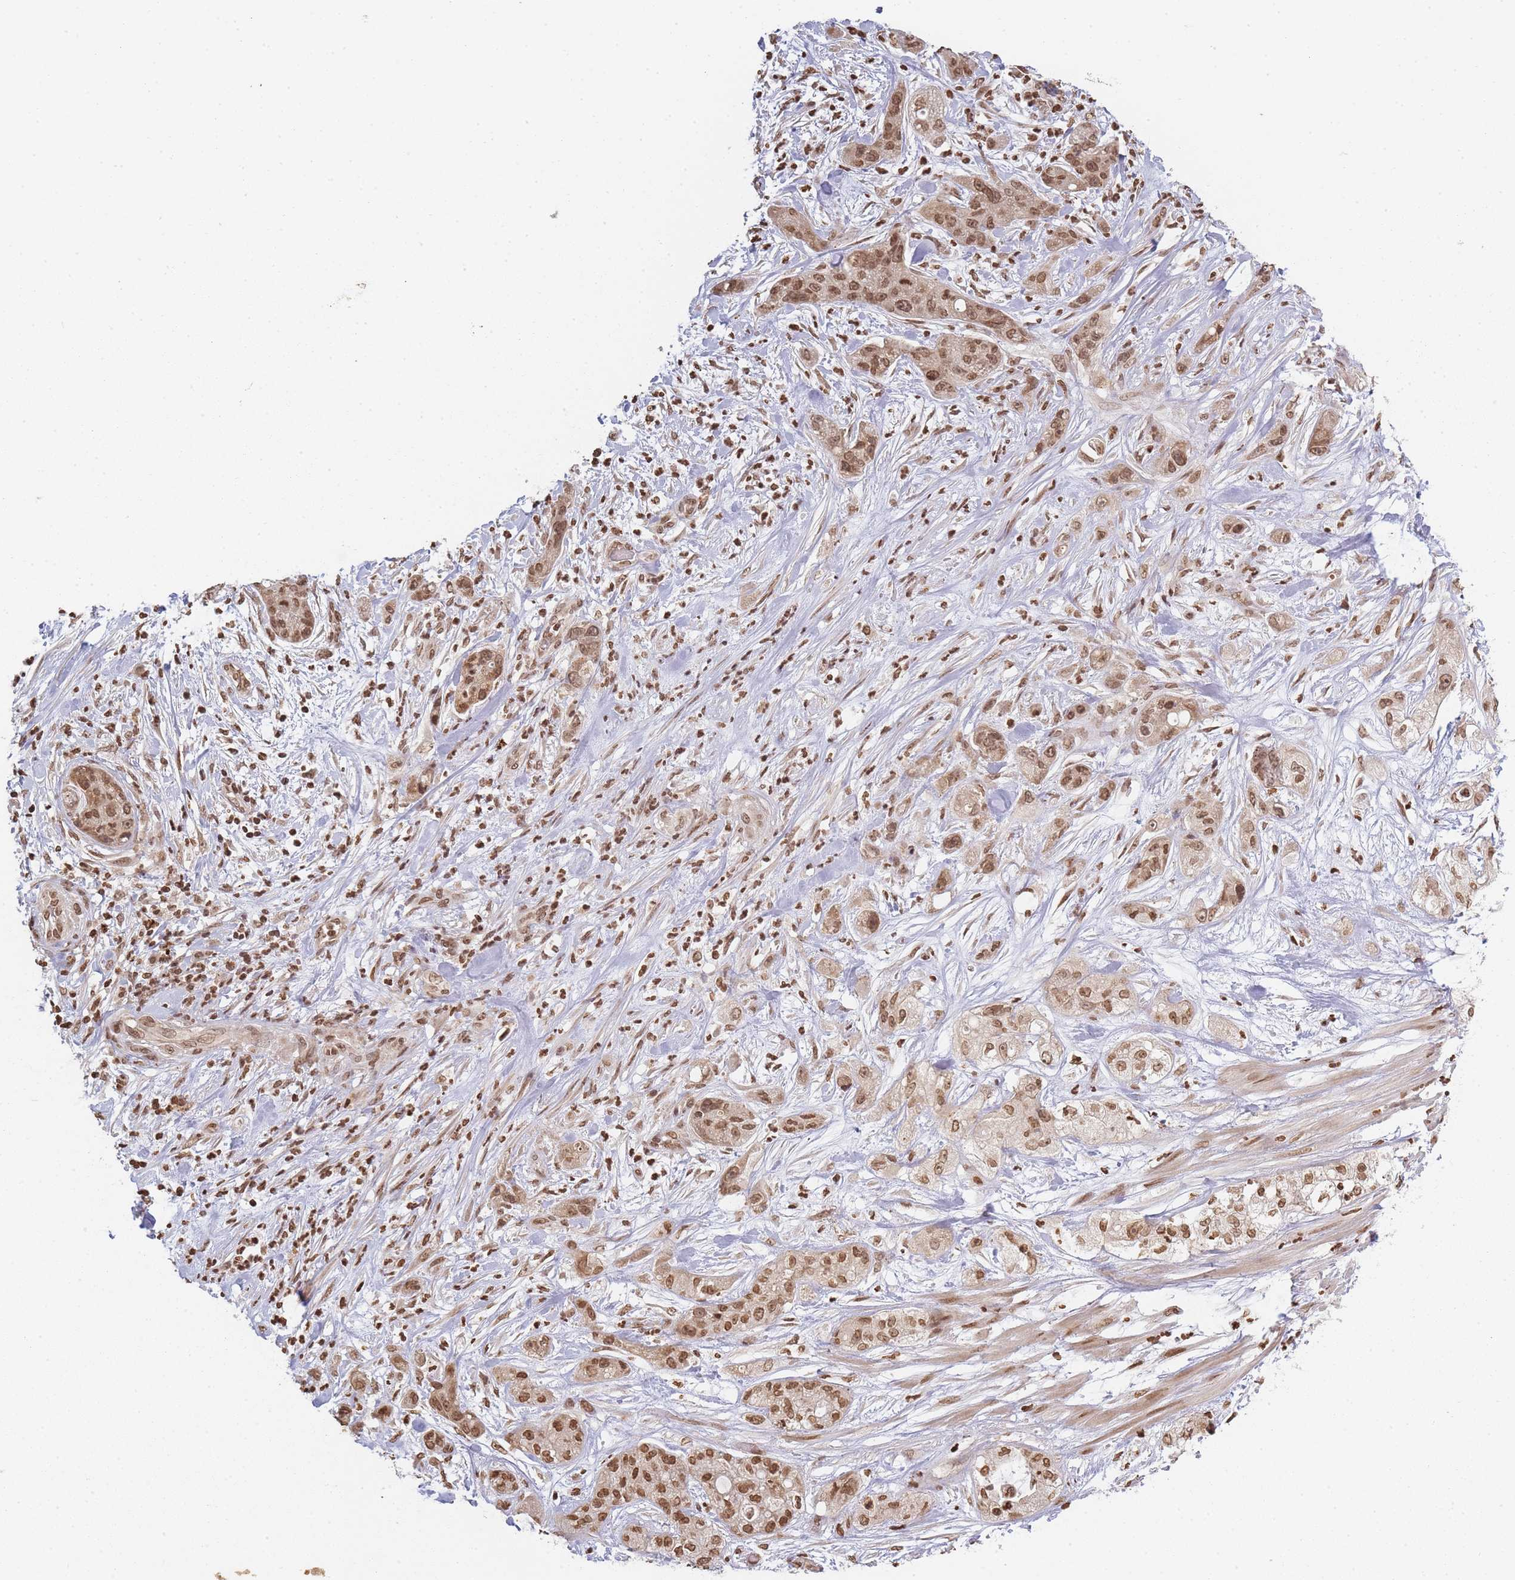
{"staining": {"intensity": "moderate", "quantity": ">75%", "location": "nuclear"}, "tissue": "pancreatic cancer", "cell_type": "Tumor cells", "image_type": "cancer", "snomed": [{"axis": "morphology", "description": "Adenocarcinoma, NOS"}, {"axis": "topography", "description": "Pancreas"}], "caption": "Pancreatic cancer (adenocarcinoma) stained with immunohistochemistry reveals moderate nuclear positivity in about >75% of tumor cells.", "gene": "WWTR1", "patient": {"sex": "female", "age": 78}}